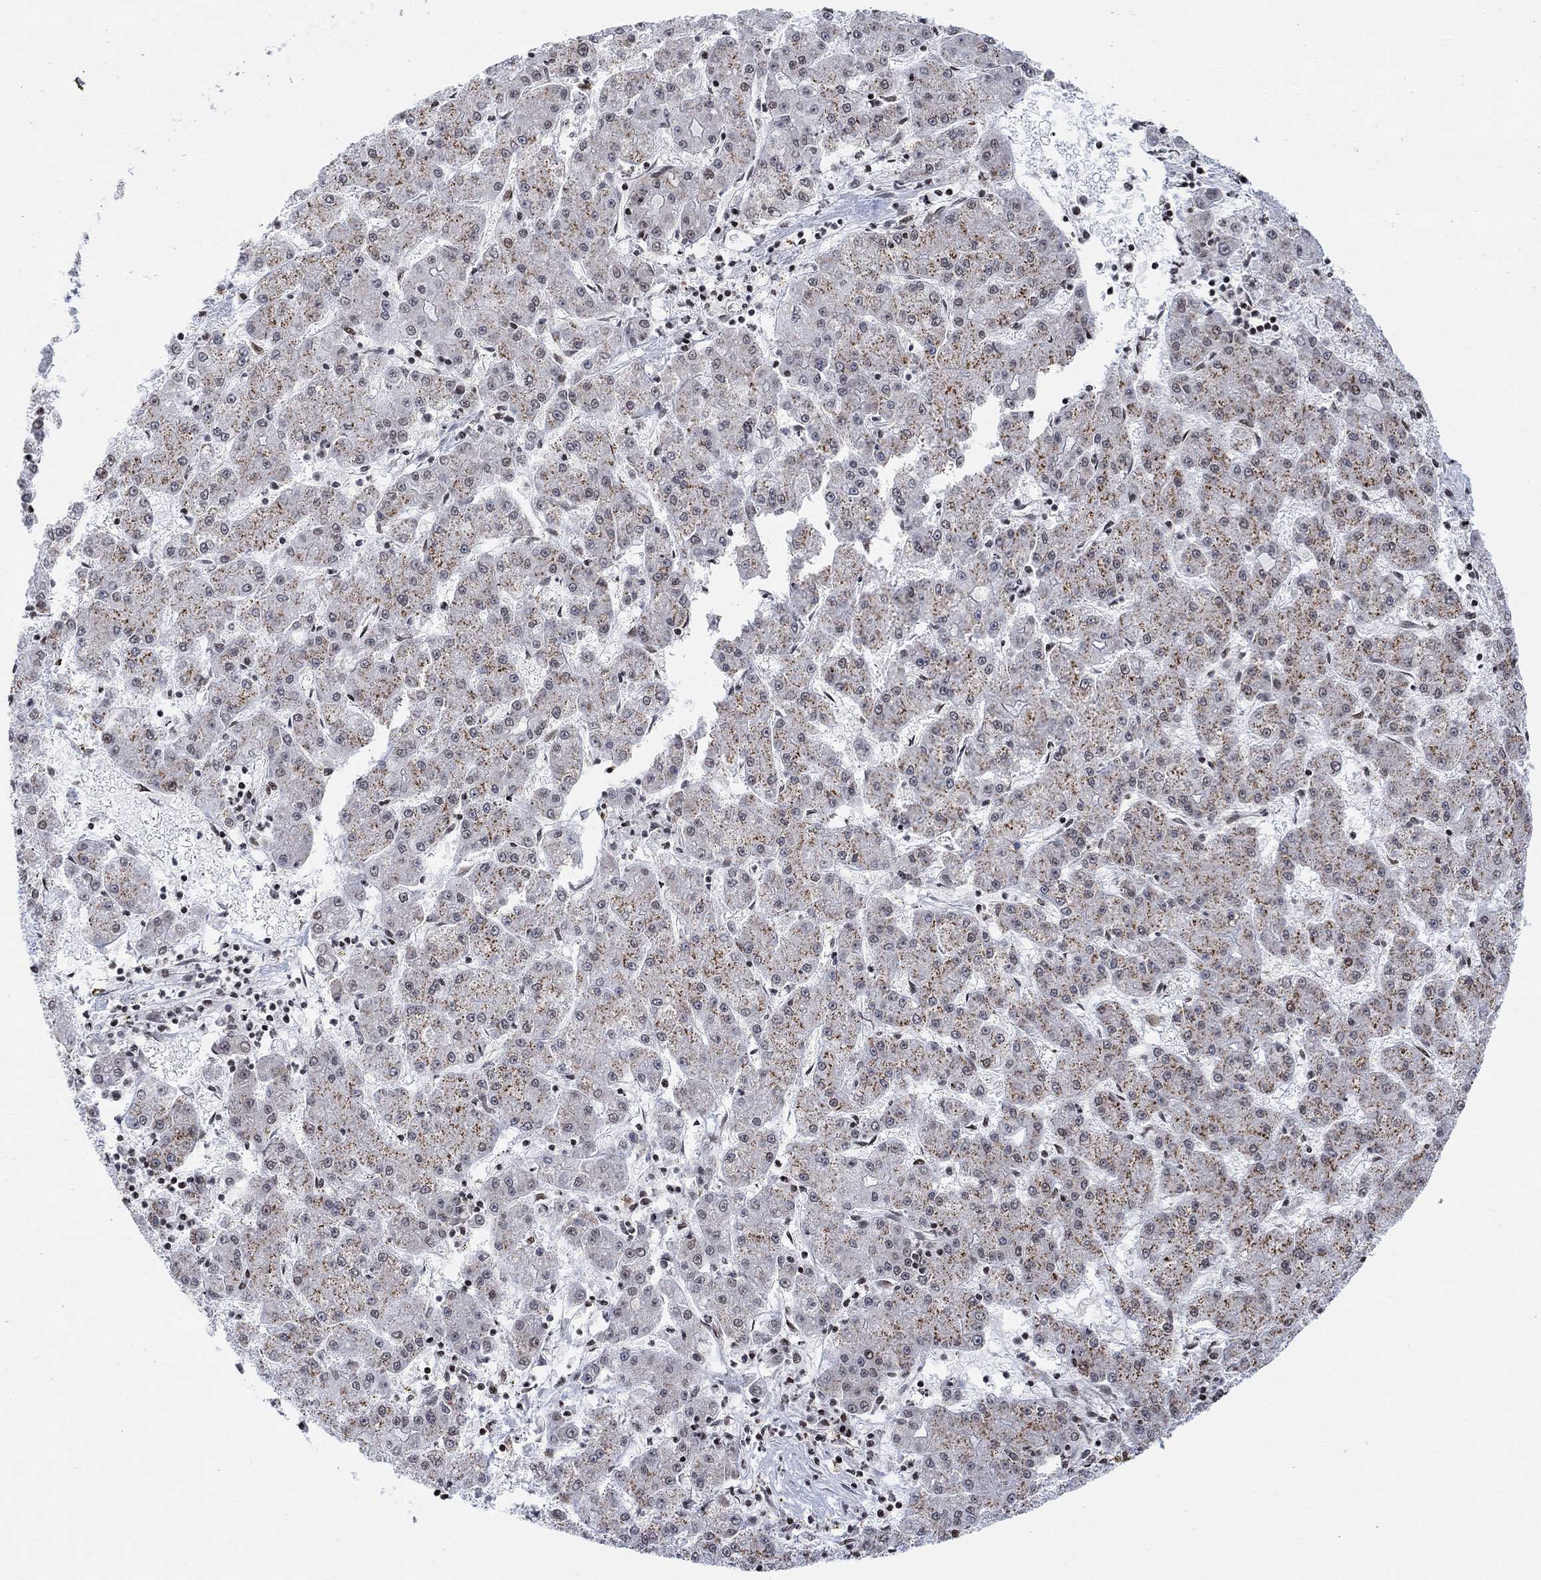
{"staining": {"intensity": "moderate", "quantity": "25%-75%", "location": "cytoplasmic/membranous"}, "tissue": "liver cancer", "cell_type": "Tumor cells", "image_type": "cancer", "snomed": [{"axis": "morphology", "description": "Carcinoma, Hepatocellular, NOS"}, {"axis": "topography", "description": "Liver"}], "caption": "Protein expression by immunohistochemistry (IHC) displays moderate cytoplasmic/membranous staining in about 25%-75% of tumor cells in liver hepatocellular carcinoma.", "gene": "ABHD14A", "patient": {"sex": "male", "age": 73}}